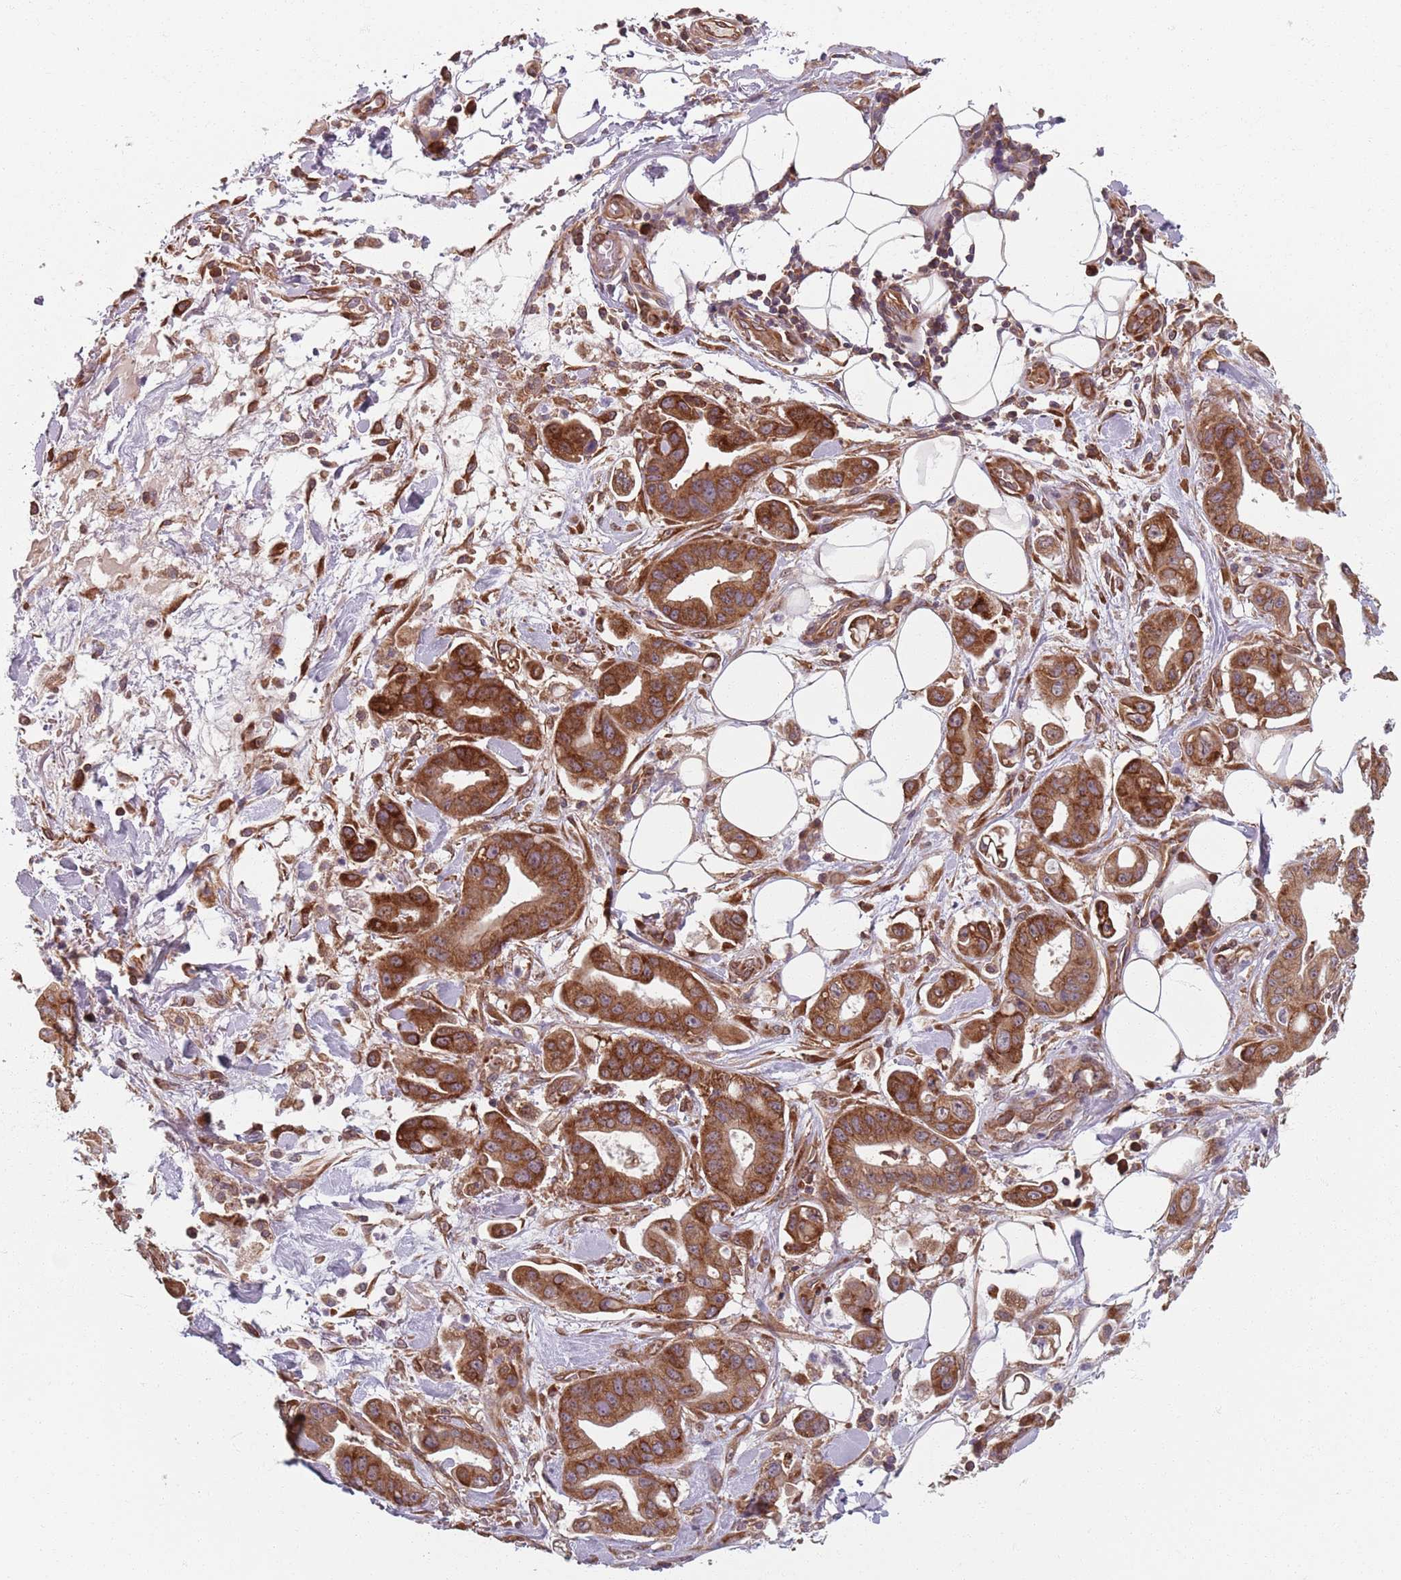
{"staining": {"intensity": "strong", "quantity": ">75%", "location": "cytoplasmic/membranous"}, "tissue": "stomach cancer", "cell_type": "Tumor cells", "image_type": "cancer", "snomed": [{"axis": "morphology", "description": "Adenocarcinoma, NOS"}, {"axis": "topography", "description": "Stomach"}], "caption": "DAB (3,3'-diaminobenzidine) immunohistochemical staining of adenocarcinoma (stomach) reveals strong cytoplasmic/membranous protein positivity in approximately >75% of tumor cells. The protein is shown in brown color, while the nuclei are stained blue.", "gene": "NOTCH3", "patient": {"sex": "male", "age": 62}}